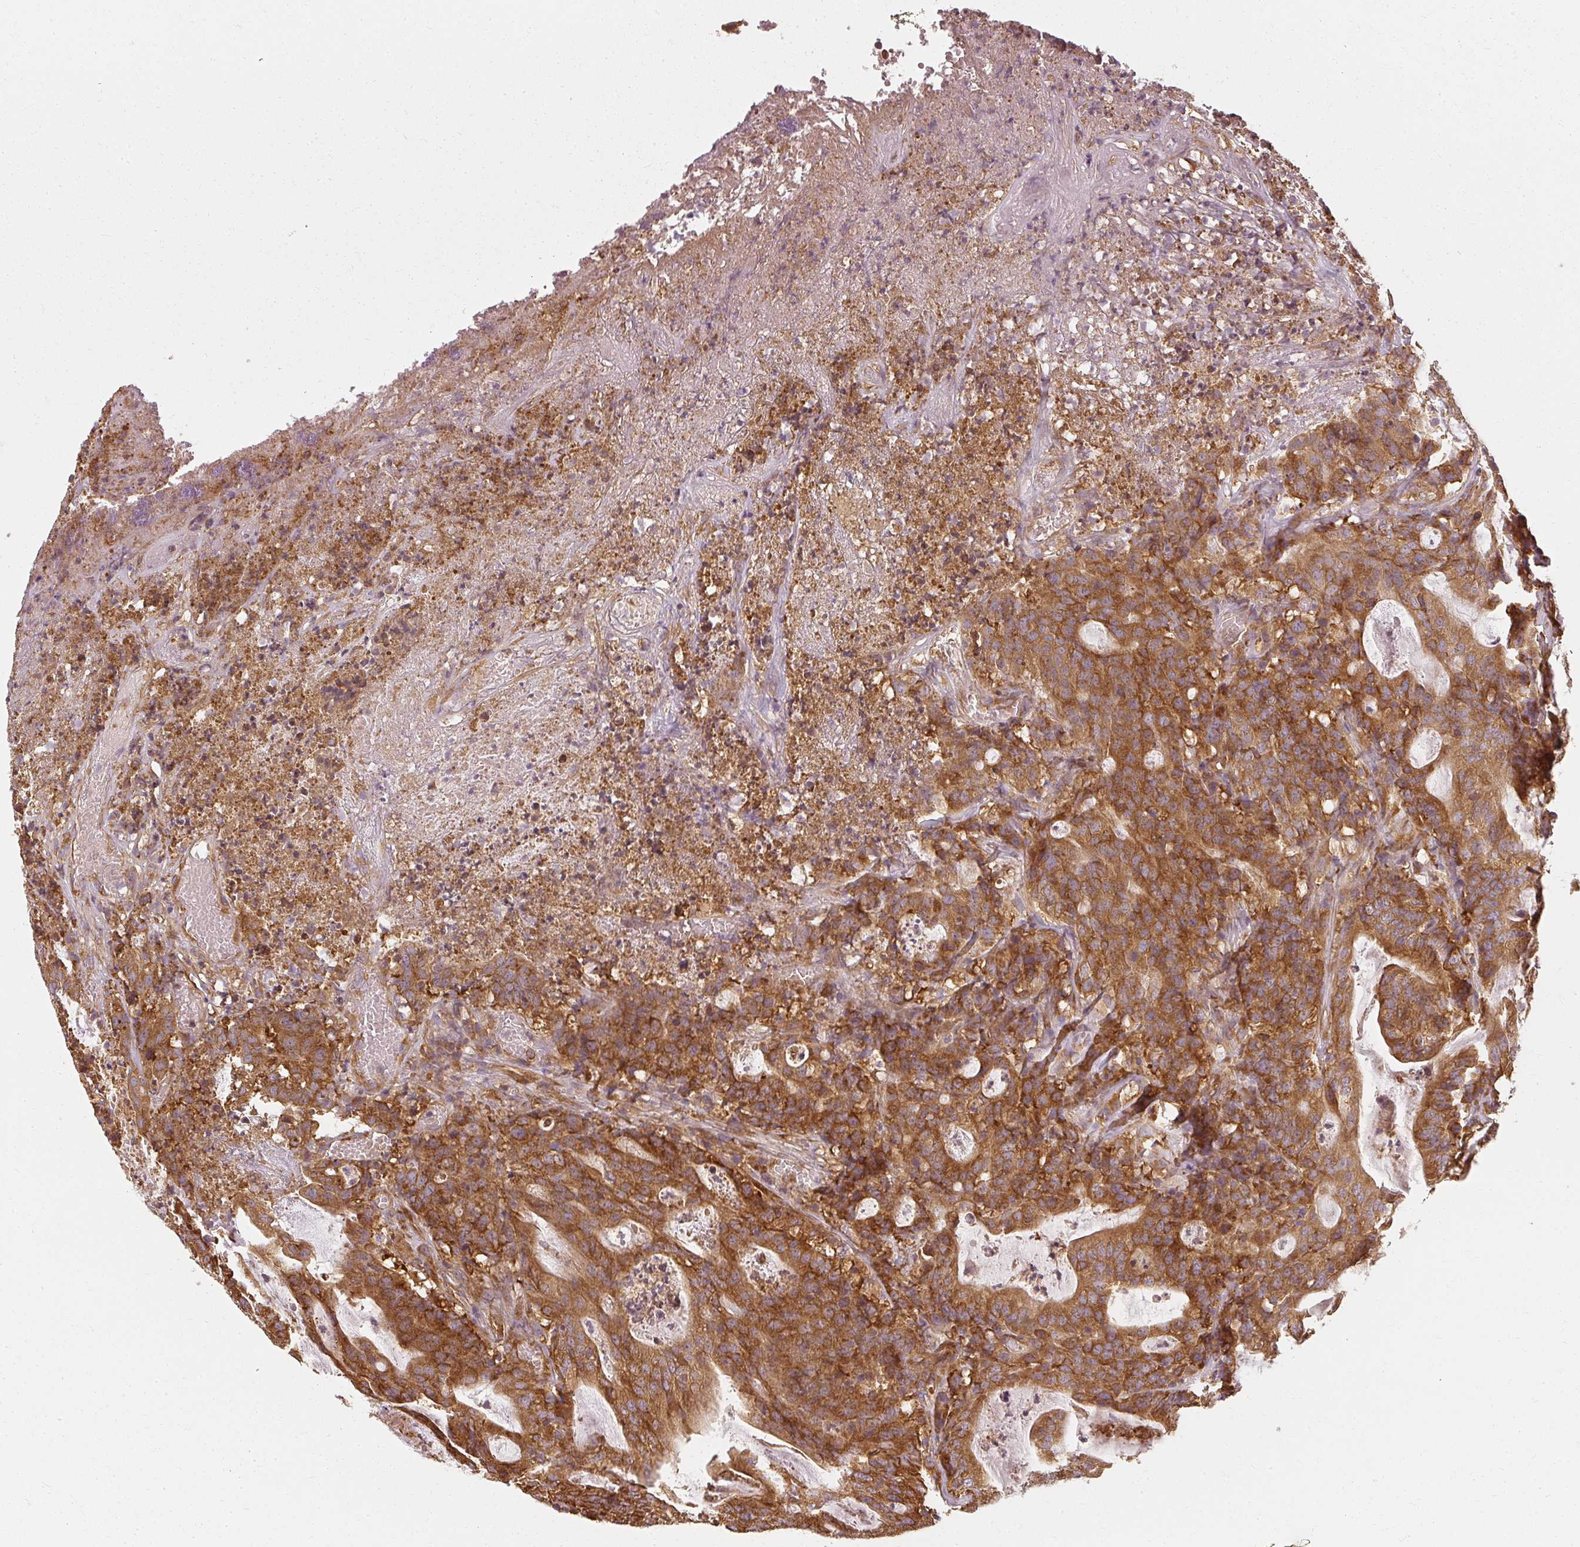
{"staining": {"intensity": "strong", "quantity": ">75%", "location": "cytoplasmic/membranous"}, "tissue": "colorectal cancer", "cell_type": "Tumor cells", "image_type": "cancer", "snomed": [{"axis": "morphology", "description": "Adenocarcinoma, NOS"}, {"axis": "topography", "description": "Colon"}], "caption": "Immunohistochemical staining of human colorectal cancer (adenocarcinoma) shows strong cytoplasmic/membranous protein positivity in approximately >75% of tumor cells. Using DAB (3,3'-diaminobenzidine) (brown) and hematoxylin (blue) stains, captured at high magnification using brightfield microscopy.", "gene": "RPL24", "patient": {"sex": "male", "age": 83}}